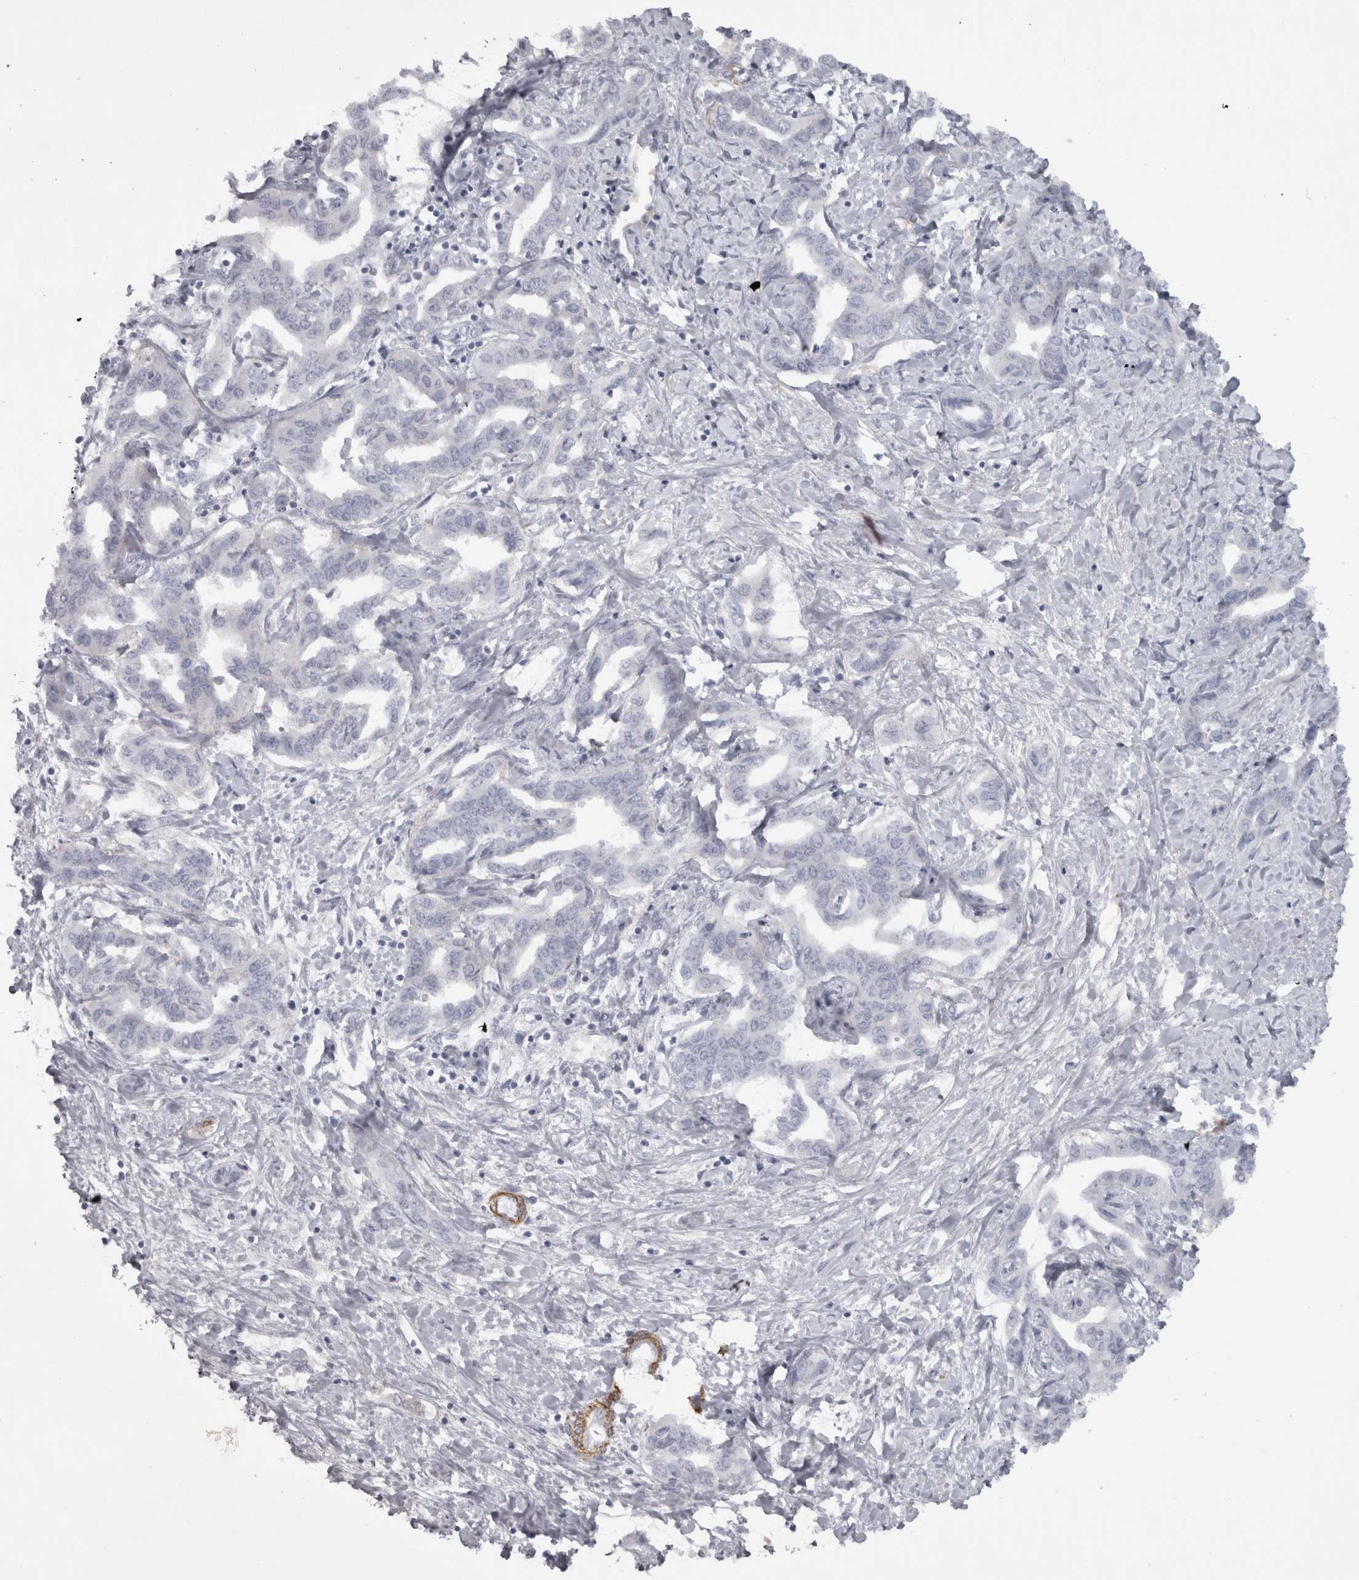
{"staining": {"intensity": "negative", "quantity": "none", "location": "none"}, "tissue": "liver cancer", "cell_type": "Tumor cells", "image_type": "cancer", "snomed": [{"axis": "morphology", "description": "Cholangiocarcinoma"}, {"axis": "topography", "description": "Liver"}], "caption": "Immunohistochemistry image of neoplastic tissue: human liver cancer (cholangiocarcinoma) stained with DAB shows no significant protein positivity in tumor cells.", "gene": "PPP1R12B", "patient": {"sex": "male", "age": 59}}